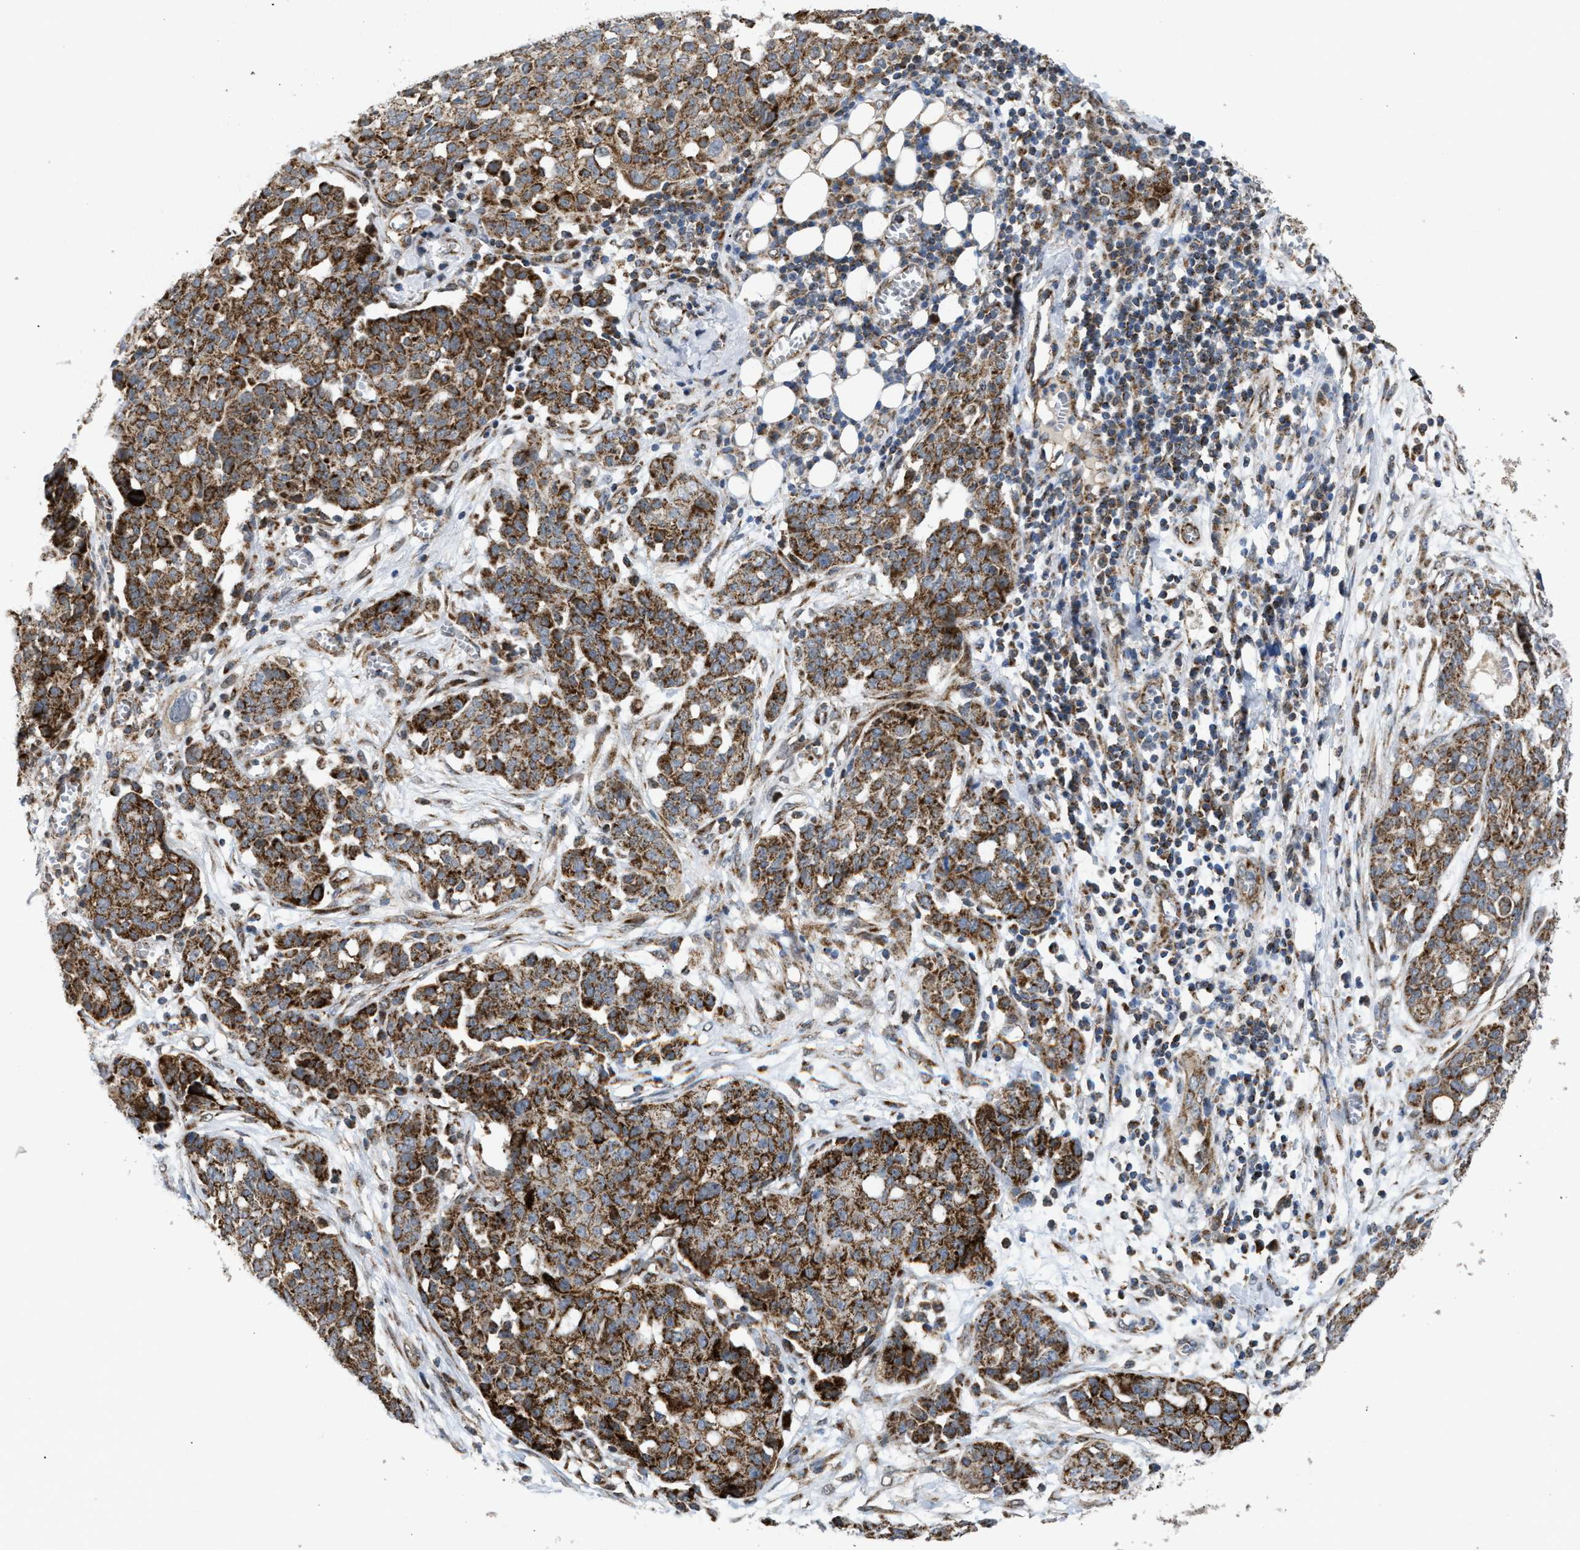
{"staining": {"intensity": "moderate", "quantity": ">75%", "location": "cytoplasmic/membranous"}, "tissue": "ovarian cancer", "cell_type": "Tumor cells", "image_type": "cancer", "snomed": [{"axis": "morphology", "description": "Cystadenocarcinoma, serous, NOS"}, {"axis": "topography", "description": "Soft tissue"}, {"axis": "topography", "description": "Ovary"}], "caption": "Serous cystadenocarcinoma (ovarian) was stained to show a protein in brown. There is medium levels of moderate cytoplasmic/membranous expression in about >75% of tumor cells. Nuclei are stained in blue.", "gene": "TACO1", "patient": {"sex": "female", "age": 57}}